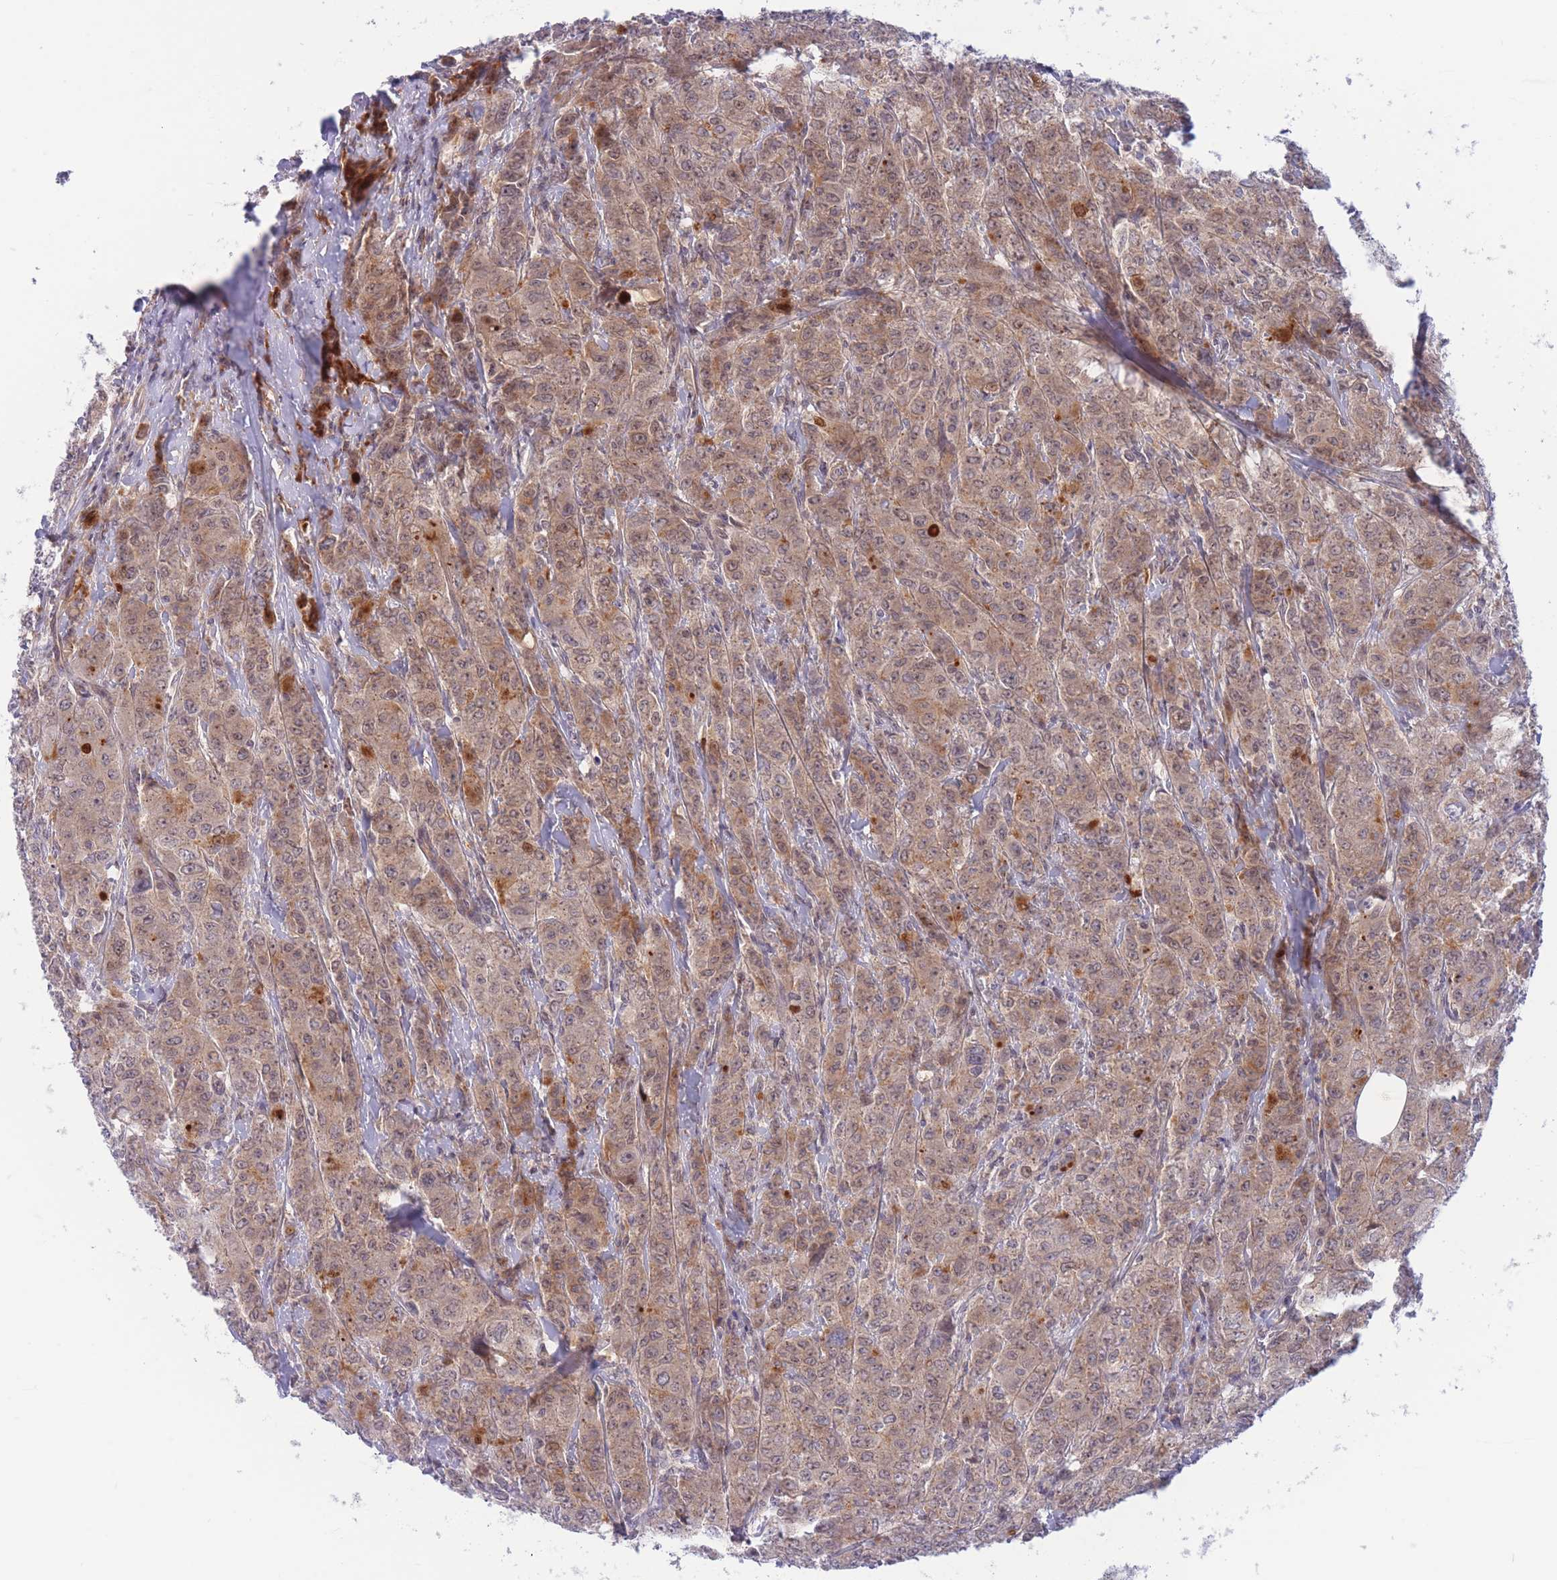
{"staining": {"intensity": "weak", "quantity": ">75%", "location": "cytoplasmic/membranous"}, "tissue": "breast cancer", "cell_type": "Tumor cells", "image_type": "cancer", "snomed": [{"axis": "morphology", "description": "Duct carcinoma"}, {"axis": "topography", "description": "Breast"}], "caption": "Protein positivity by immunohistochemistry (IHC) reveals weak cytoplasmic/membranous positivity in approximately >75% of tumor cells in breast cancer (infiltrating ductal carcinoma). (DAB (3,3'-diaminobenzidine) IHC, brown staining for protein, blue staining for nuclei).", "gene": "APOL4", "patient": {"sex": "female", "age": 43}}